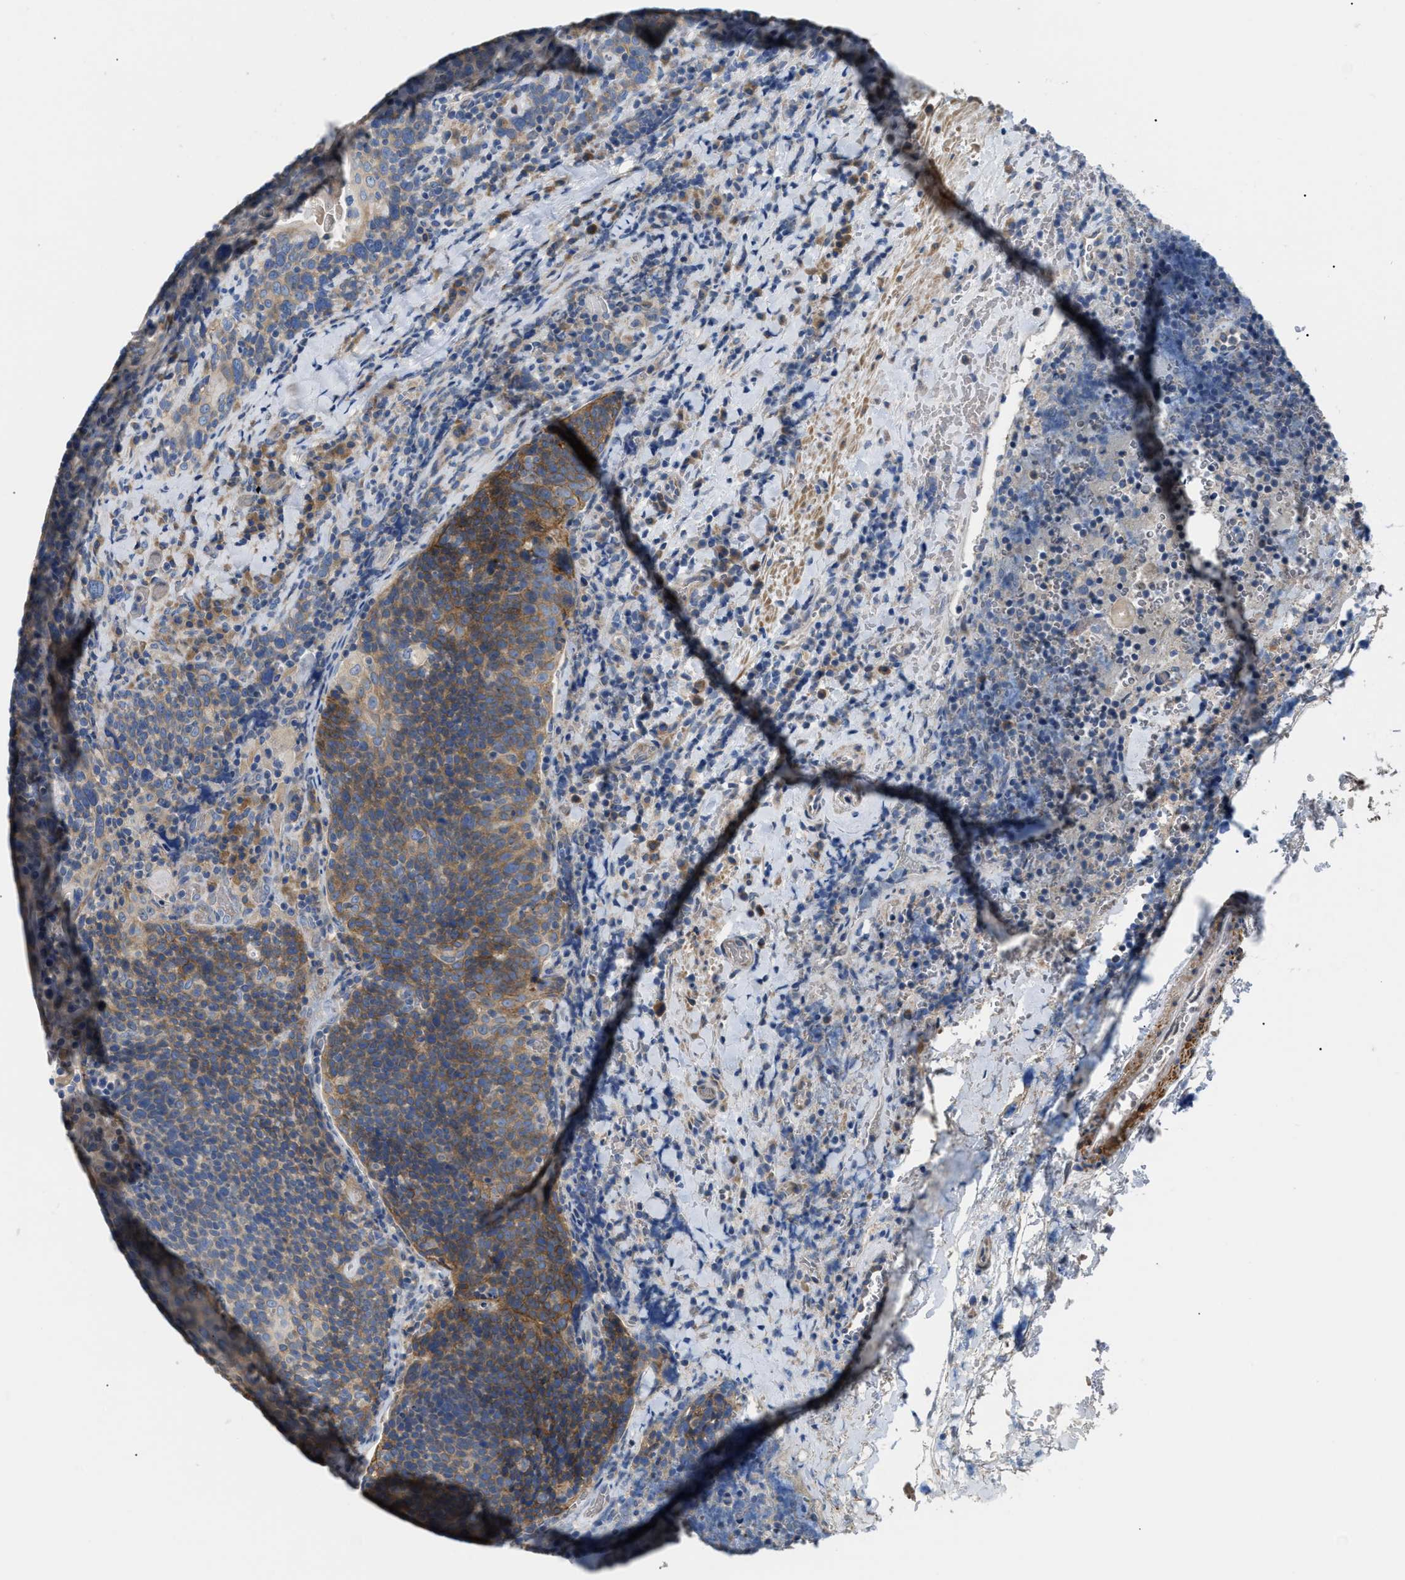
{"staining": {"intensity": "moderate", "quantity": ">75%", "location": "cytoplasmic/membranous"}, "tissue": "head and neck cancer", "cell_type": "Tumor cells", "image_type": "cancer", "snomed": [{"axis": "morphology", "description": "Squamous cell carcinoma, NOS"}, {"axis": "morphology", "description": "Squamous cell carcinoma, metastatic, NOS"}, {"axis": "topography", "description": "Lymph node"}, {"axis": "topography", "description": "Head-Neck"}], "caption": "A medium amount of moderate cytoplasmic/membranous staining is identified in about >75% of tumor cells in head and neck squamous cell carcinoma tissue.", "gene": "DHX58", "patient": {"sex": "male", "age": 62}}